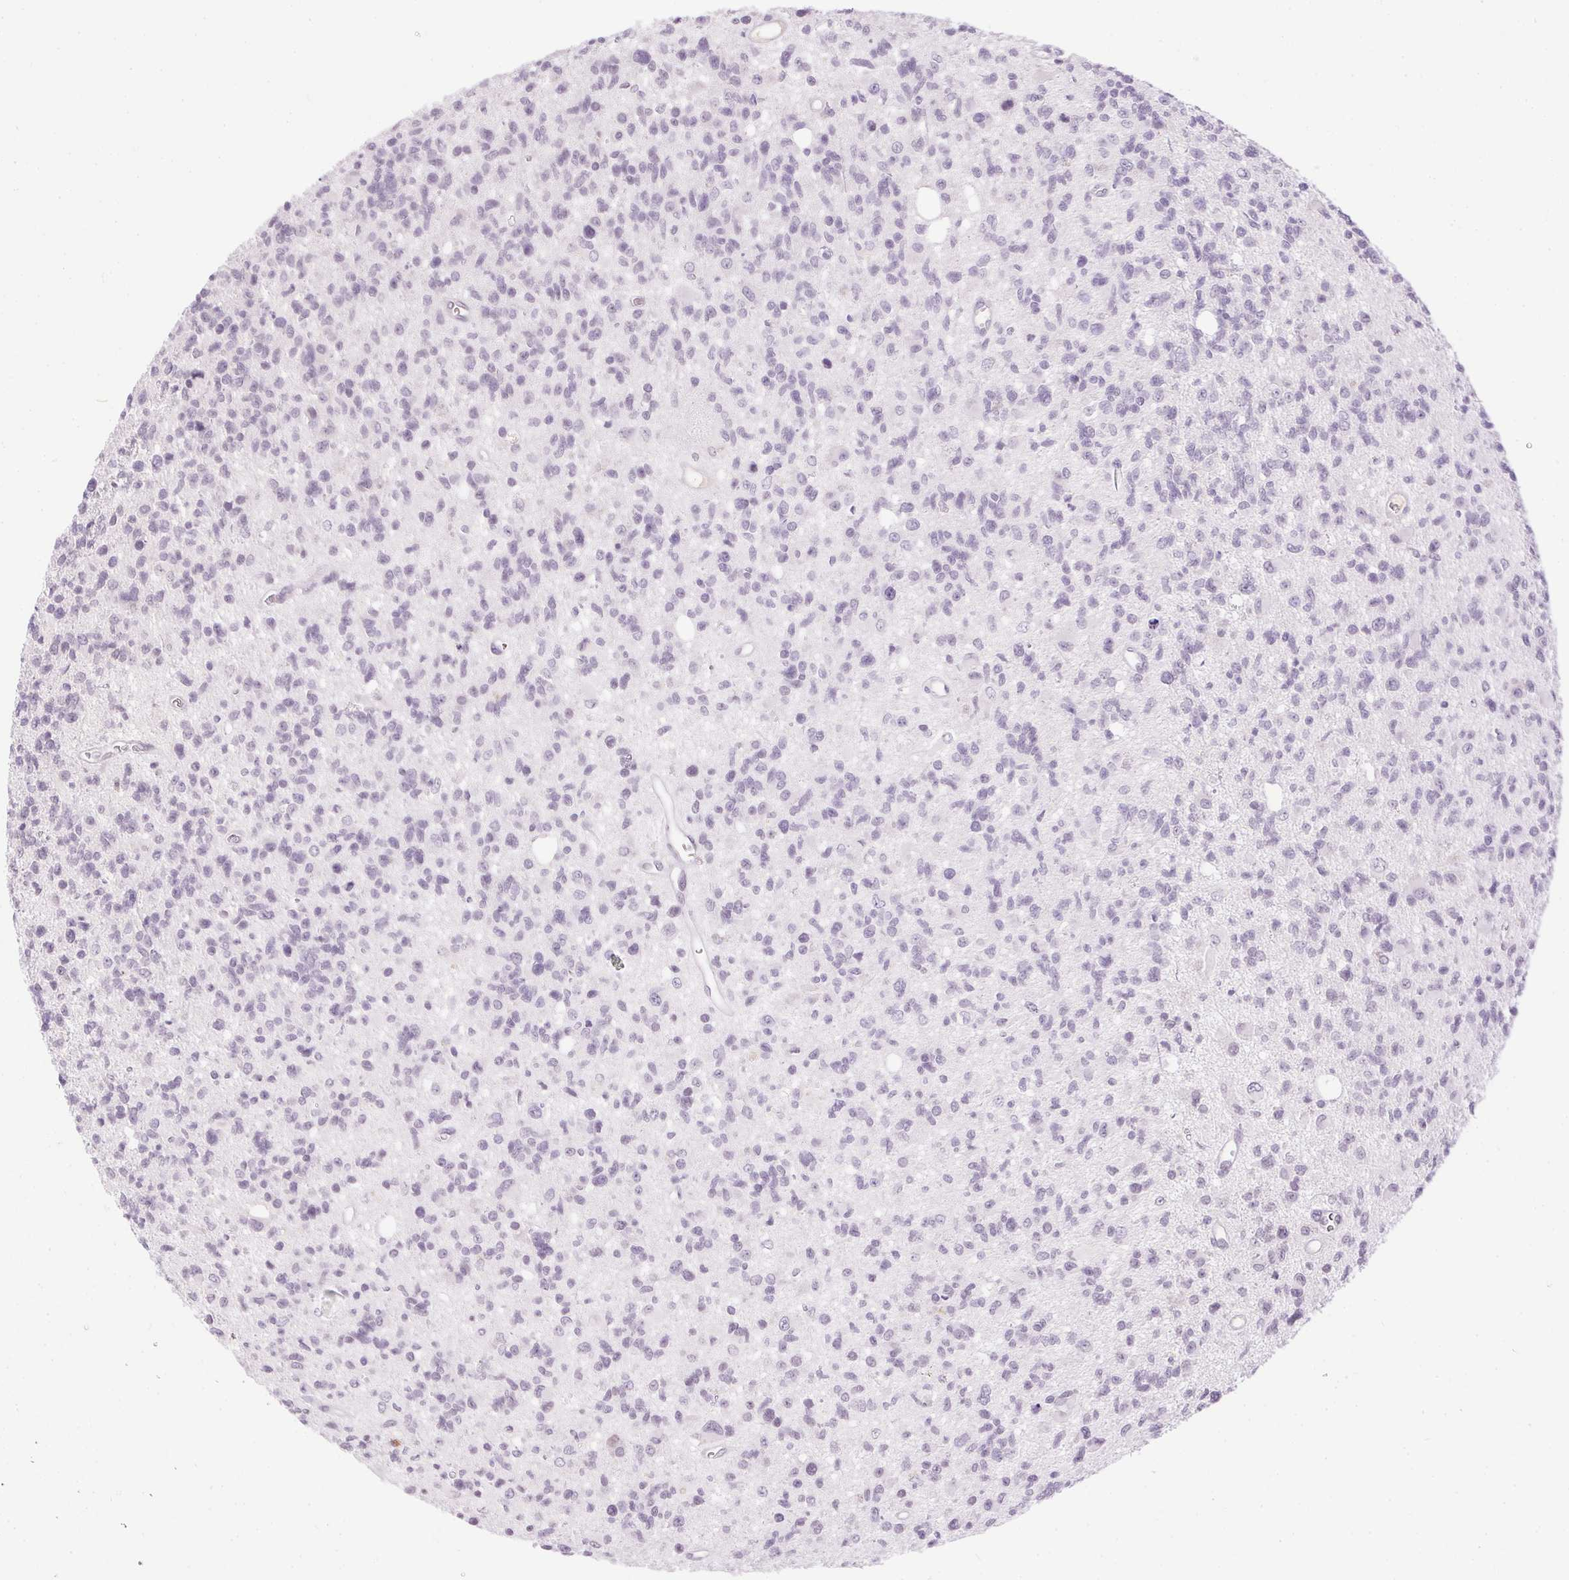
{"staining": {"intensity": "weak", "quantity": "25%-75%", "location": "nuclear"}, "tissue": "glioma", "cell_type": "Tumor cells", "image_type": "cancer", "snomed": [{"axis": "morphology", "description": "Glioma, malignant, High grade"}, {"axis": "topography", "description": "Brain"}], "caption": "Tumor cells show low levels of weak nuclear positivity in approximately 25%-75% of cells in malignant glioma (high-grade).", "gene": "ORM1", "patient": {"sex": "male", "age": 29}}